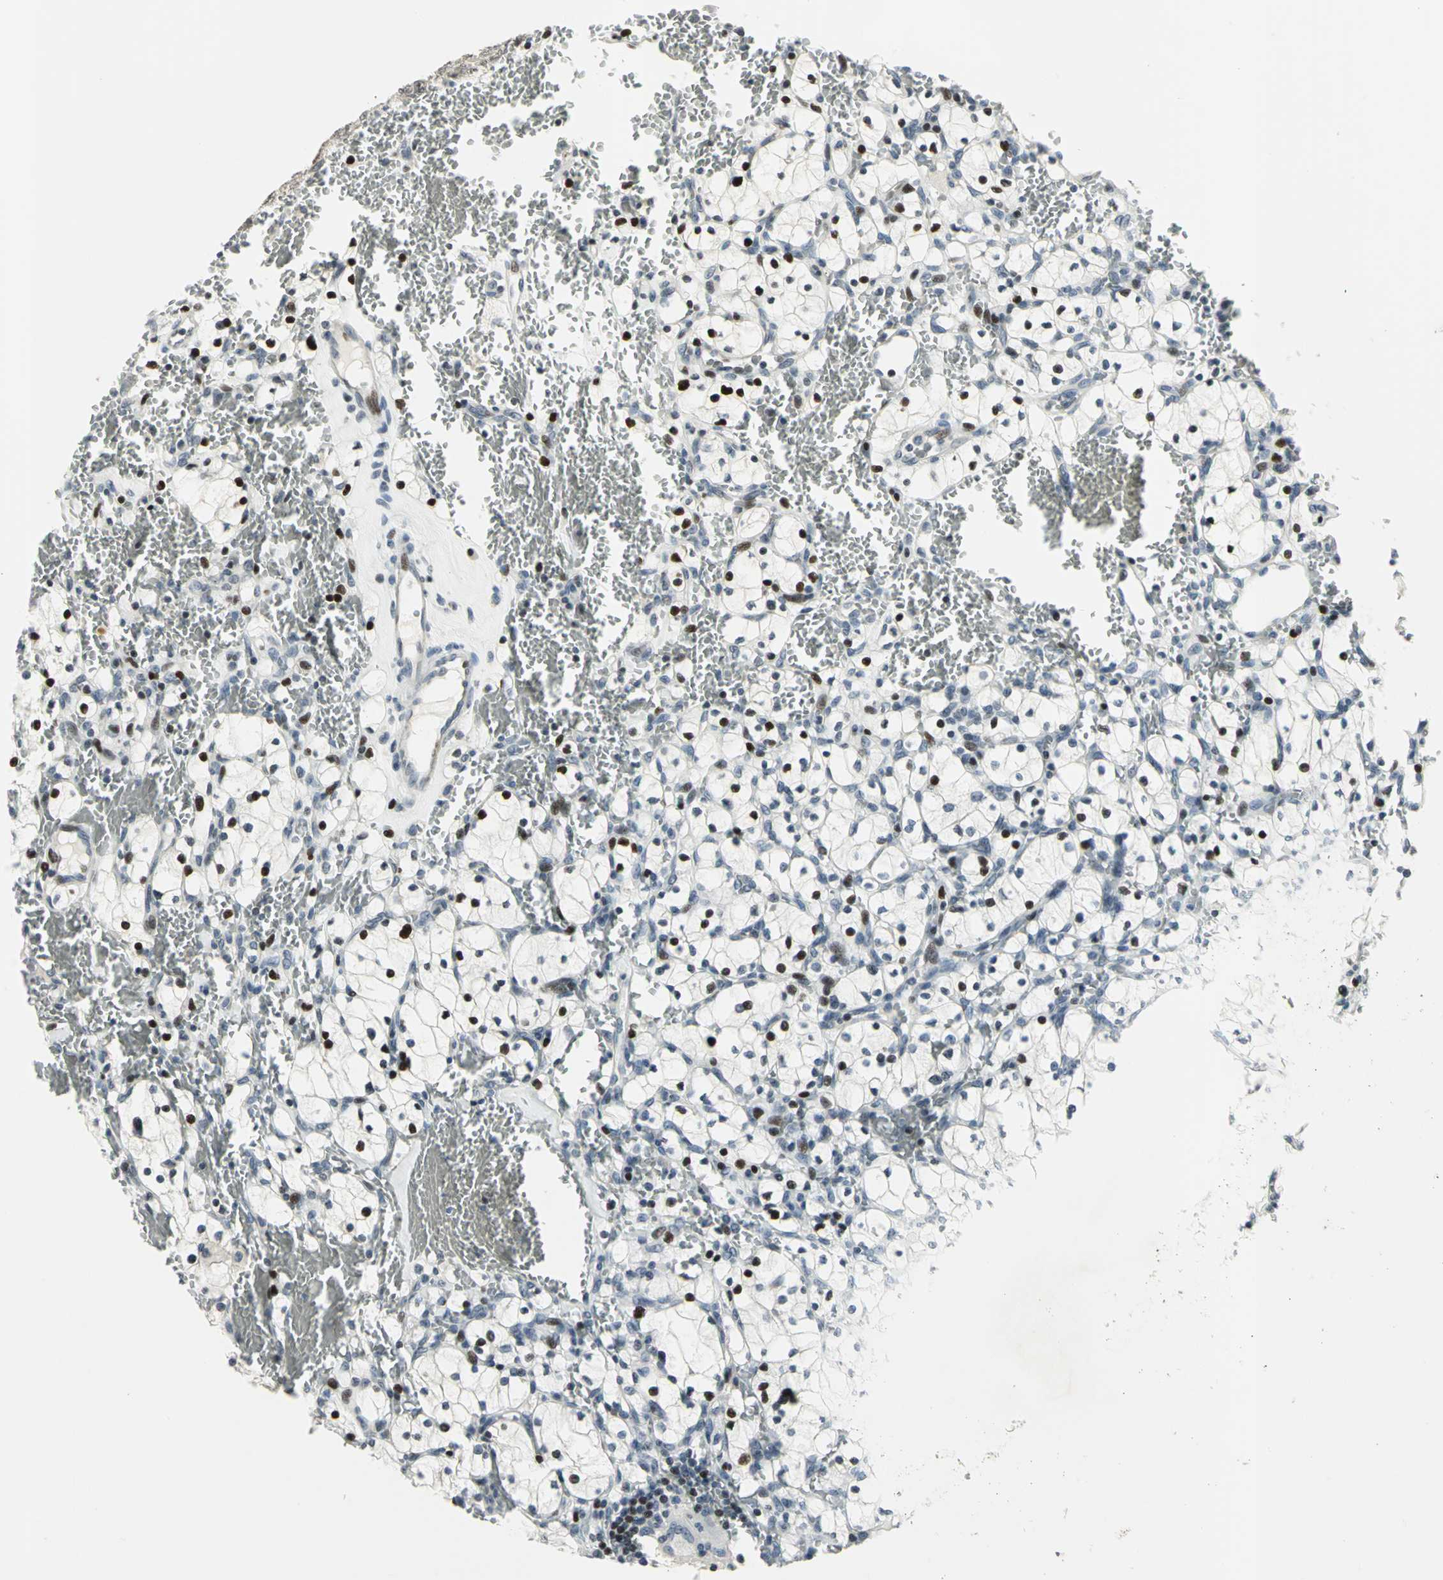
{"staining": {"intensity": "strong", "quantity": "<25%", "location": "nuclear"}, "tissue": "renal cancer", "cell_type": "Tumor cells", "image_type": "cancer", "snomed": [{"axis": "morphology", "description": "Adenocarcinoma, NOS"}, {"axis": "topography", "description": "Kidney"}], "caption": "About <25% of tumor cells in human adenocarcinoma (renal) demonstrate strong nuclear protein positivity as visualized by brown immunohistochemical staining.", "gene": "KDM1A", "patient": {"sex": "female", "age": 83}}